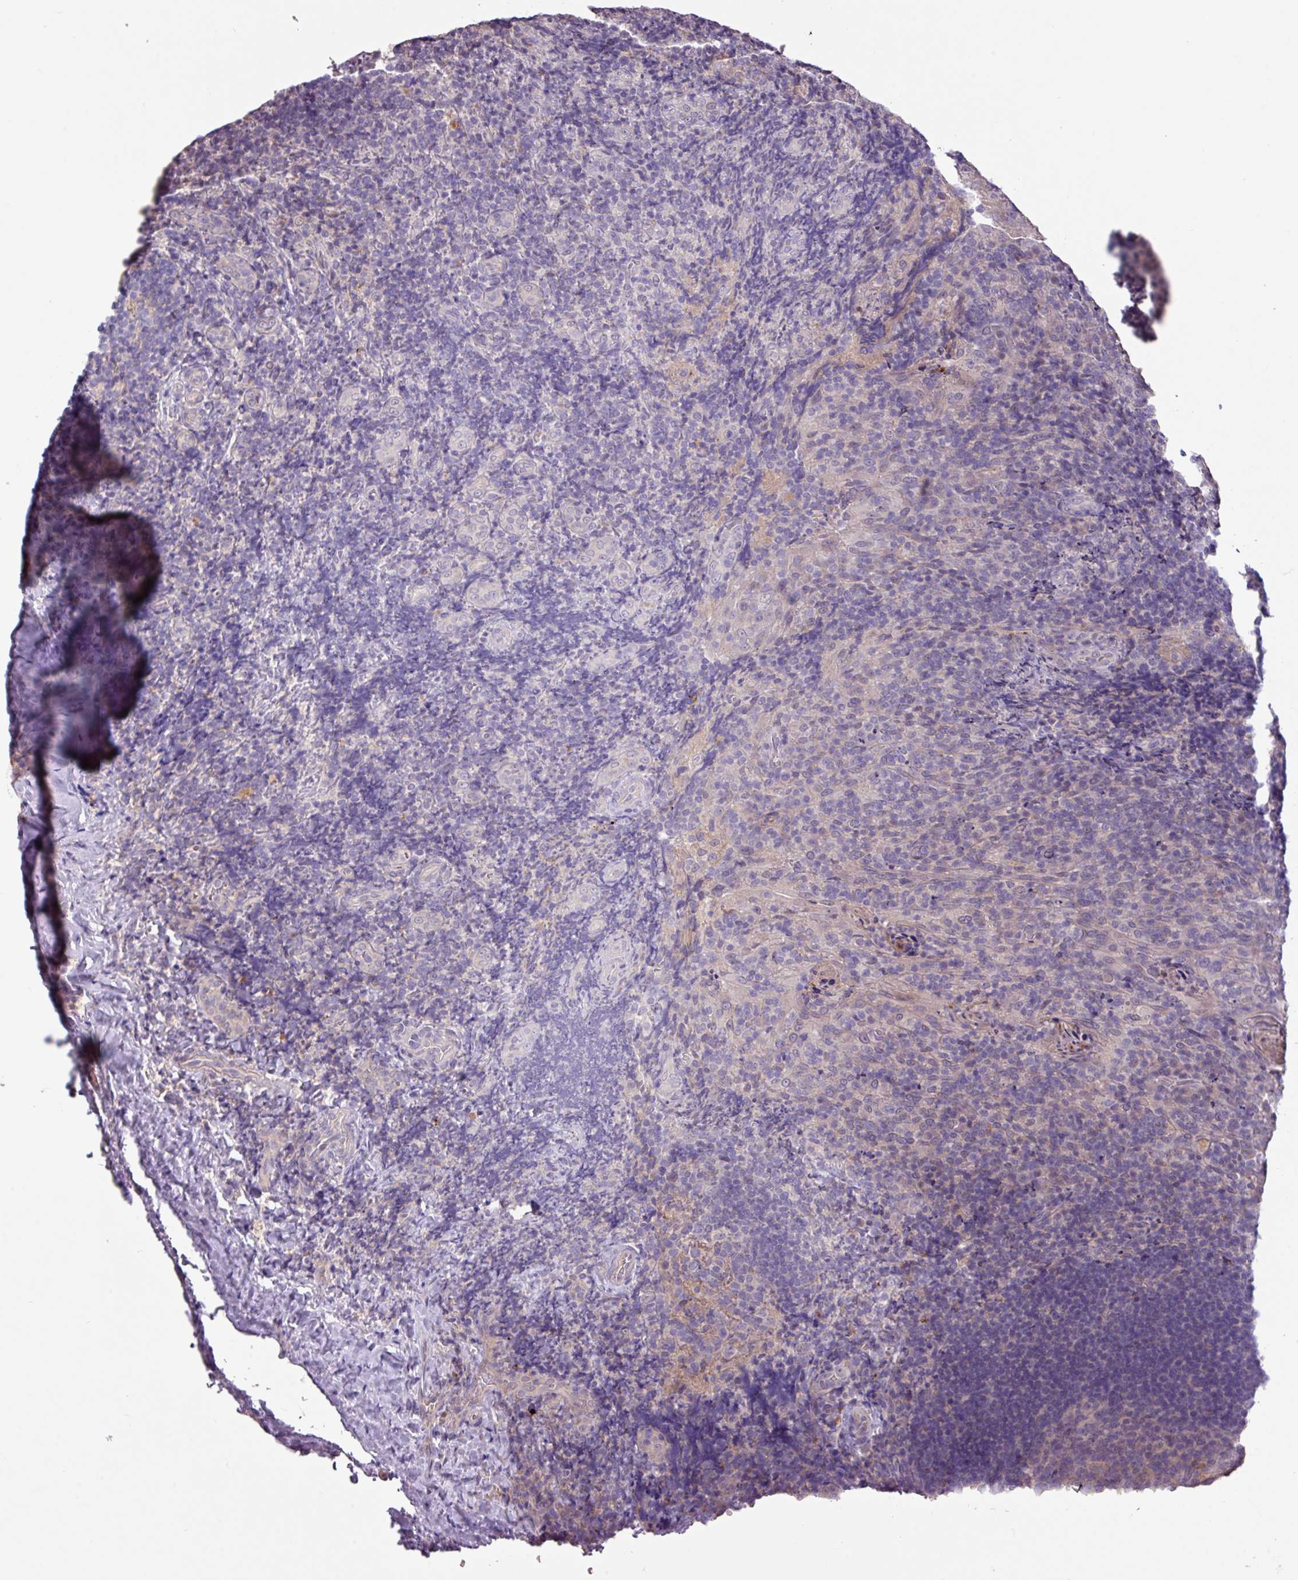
{"staining": {"intensity": "negative", "quantity": "none", "location": "none"}, "tissue": "tonsil", "cell_type": "Germinal center cells", "image_type": "normal", "snomed": [{"axis": "morphology", "description": "Normal tissue, NOS"}, {"axis": "topography", "description": "Tonsil"}], "caption": "The micrograph displays no staining of germinal center cells in unremarkable tonsil. (DAB immunohistochemistry (IHC) with hematoxylin counter stain).", "gene": "PRADC1", "patient": {"sex": "male", "age": 17}}